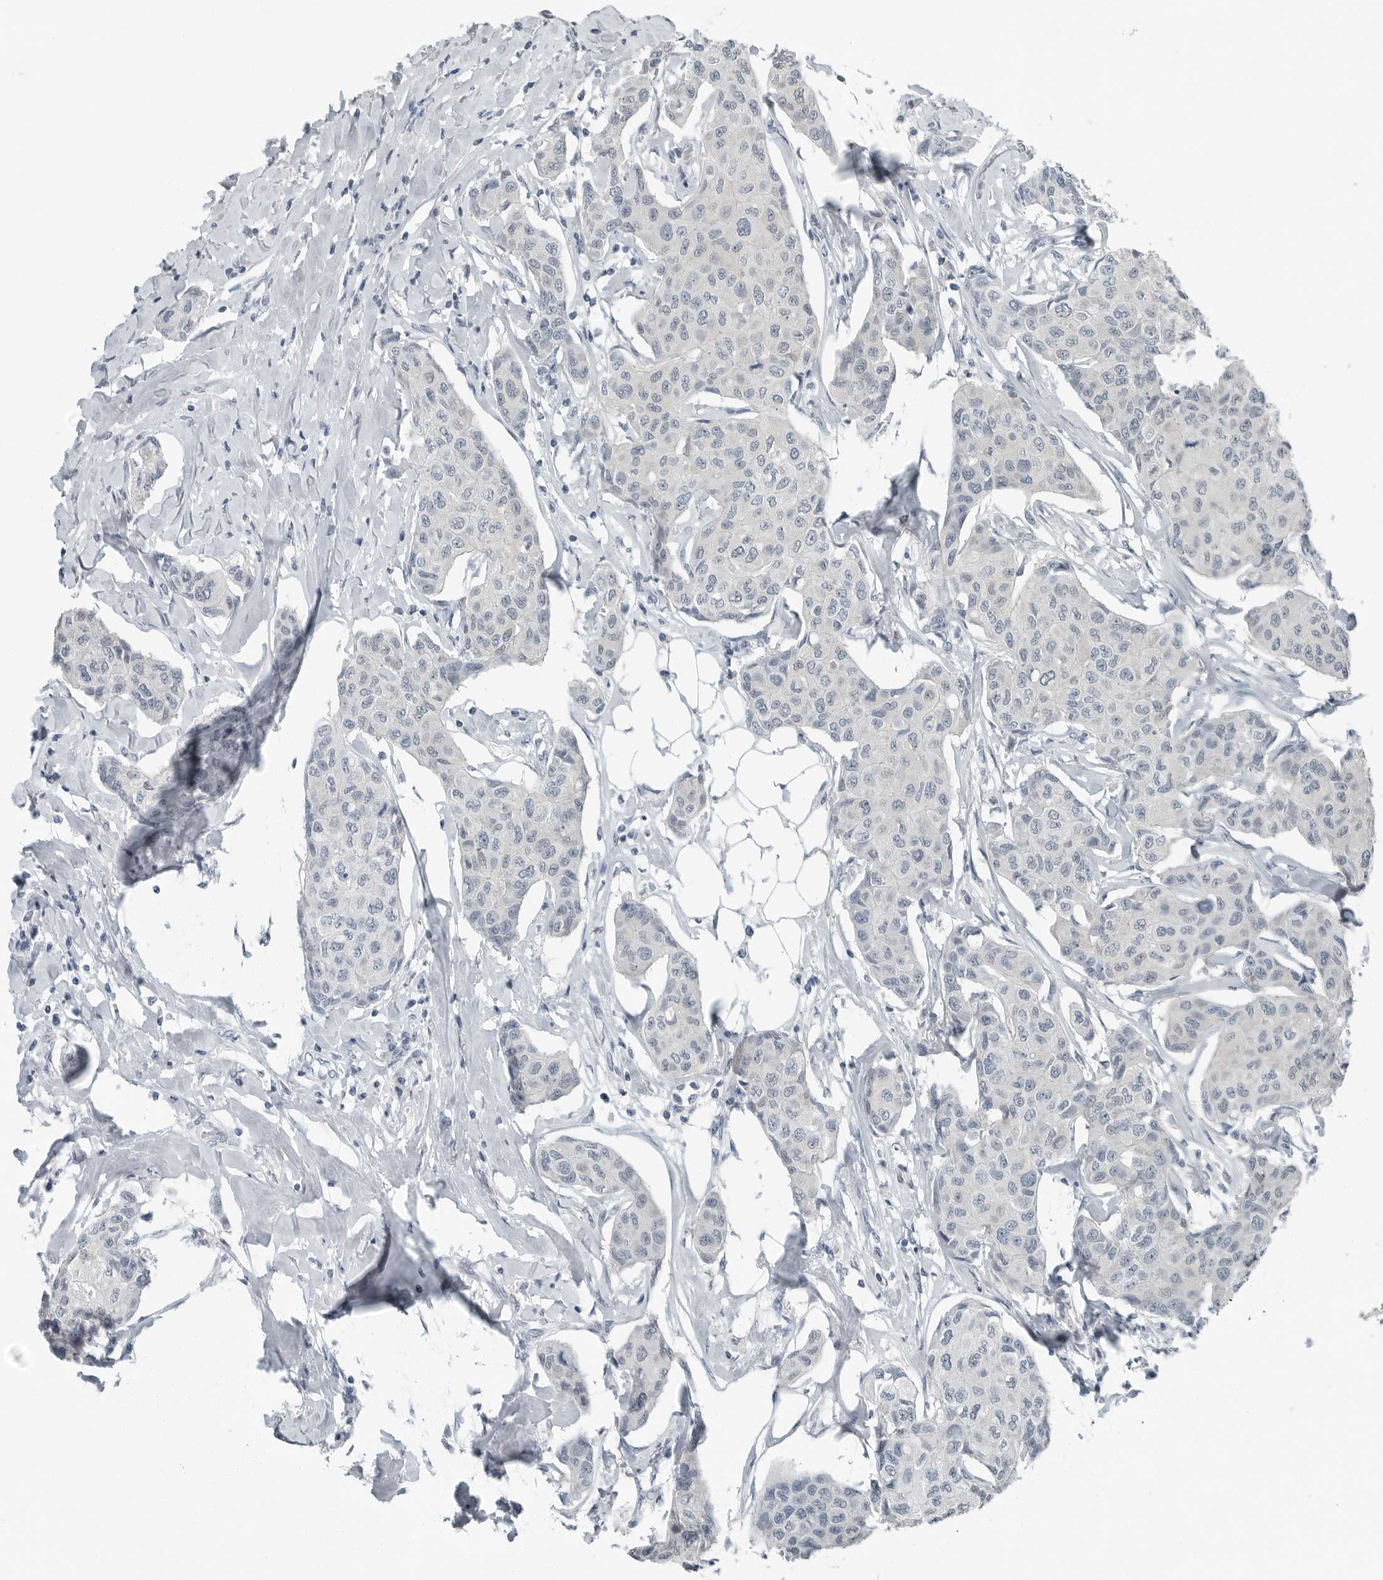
{"staining": {"intensity": "negative", "quantity": "none", "location": "none"}, "tissue": "breast cancer", "cell_type": "Tumor cells", "image_type": "cancer", "snomed": [{"axis": "morphology", "description": "Duct carcinoma"}, {"axis": "topography", "description": "Breast"}], "caption": "Tumor cells are negative for brown protein staining in invasive ductal carcinoma (breast). (Stains: DAB immunohistochemistry with hematoxylin counter stain, Microscopy: brightfield microscopy at high magnification).", "gene": "KYAT1", "patient": {"sex": "female", "age": 80}}